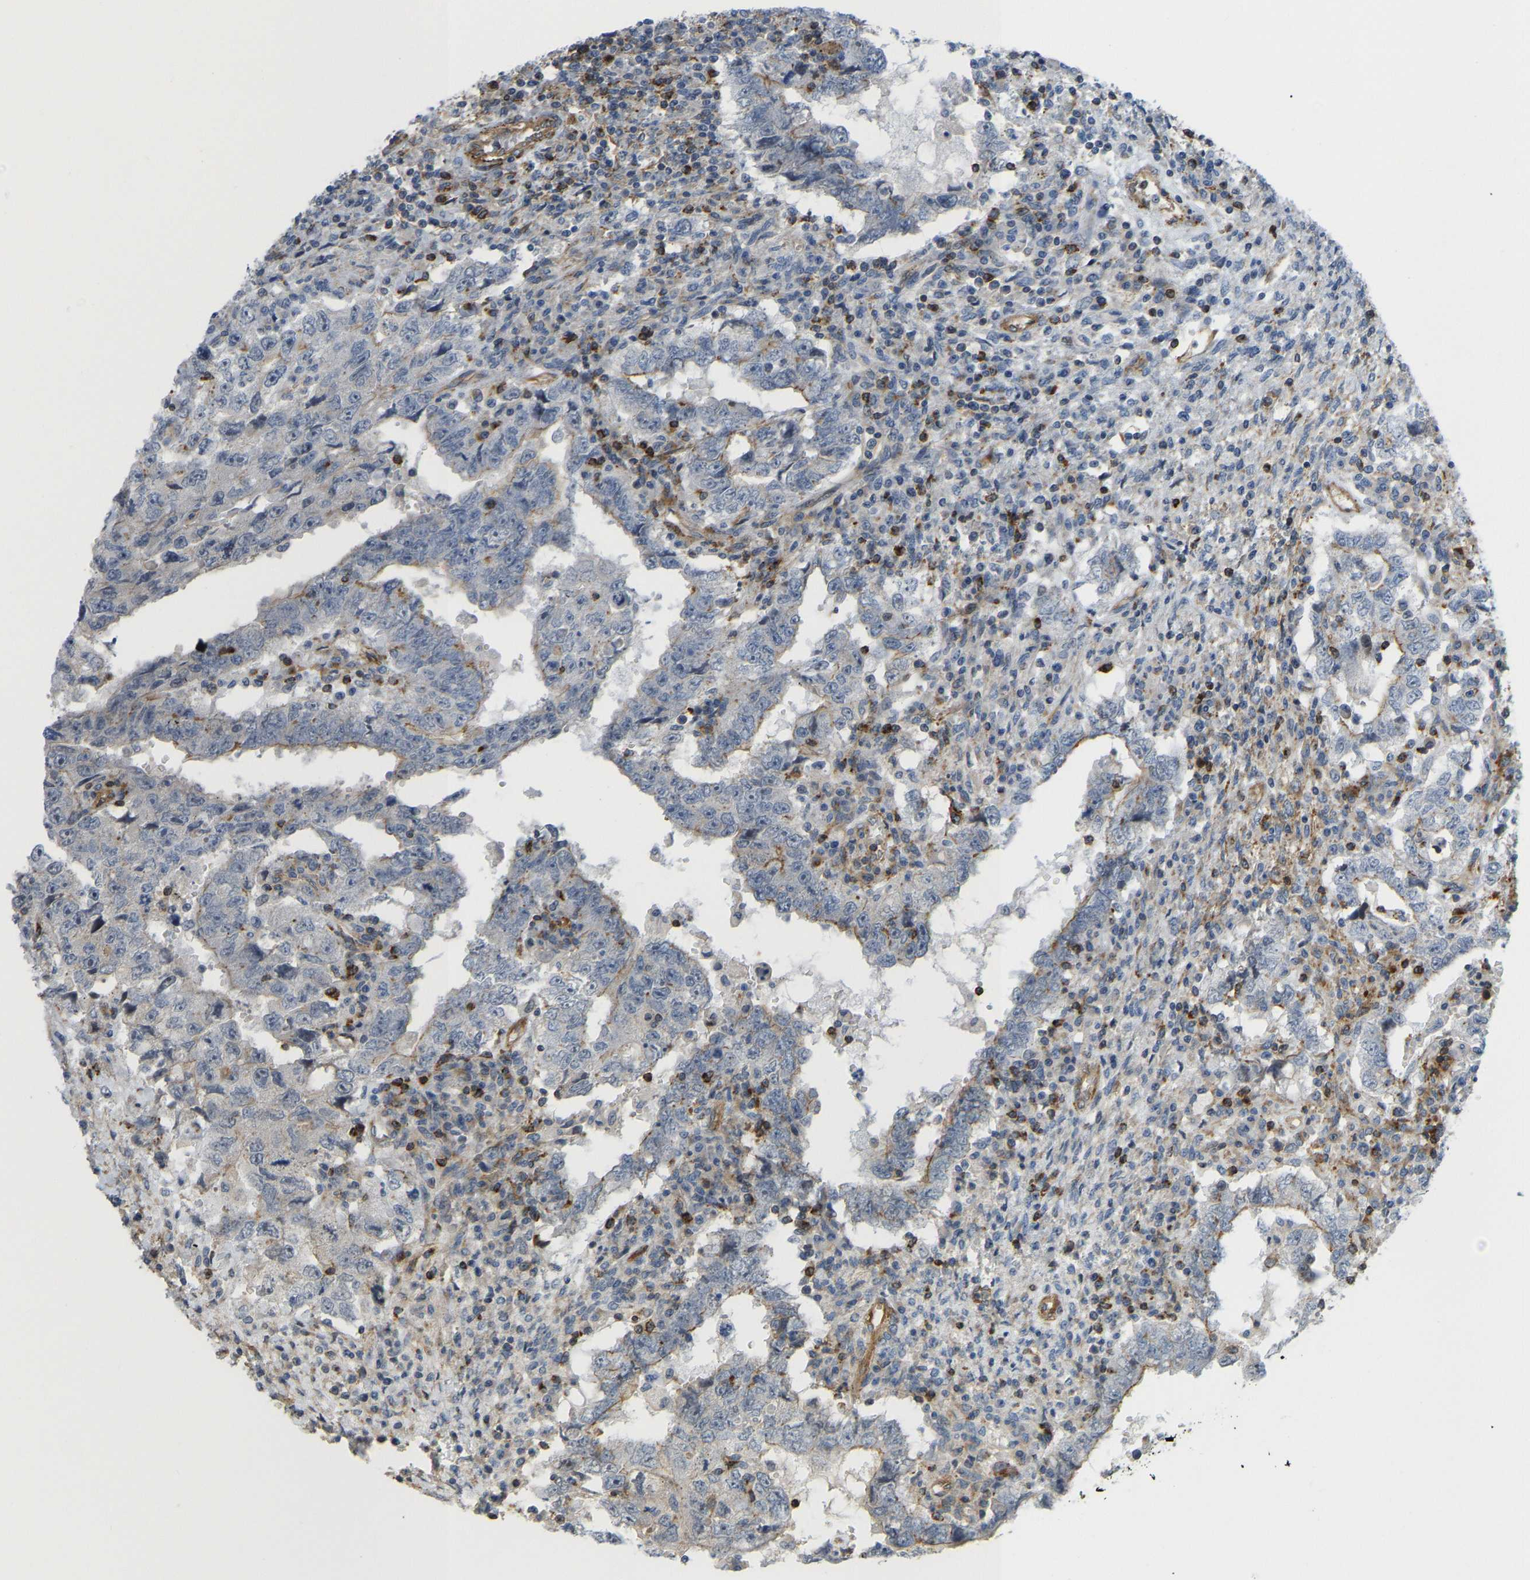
{"staining": {"intensity": "moderate", "quantity": "<25%", "location": "cytoplasmic/membranous"}, "tissue": "testis cancer", "cell_type": "Tumor cells", "image_type": "cancer", "snomed": [{"axis": "morphology", "description": "Carcinoma, Embryonal, NOS"}, {"axis": "topography", "description": "Testis"}], "caption": "This photomicrograph exhibits IHC staining of testis embryonal carcinoma, with low moderate cytoplasmic/membranous expression in approximately <25% of tumor cells.", "gene": "KIAA1671", "patient": {"sex": "male", "age": 26}}